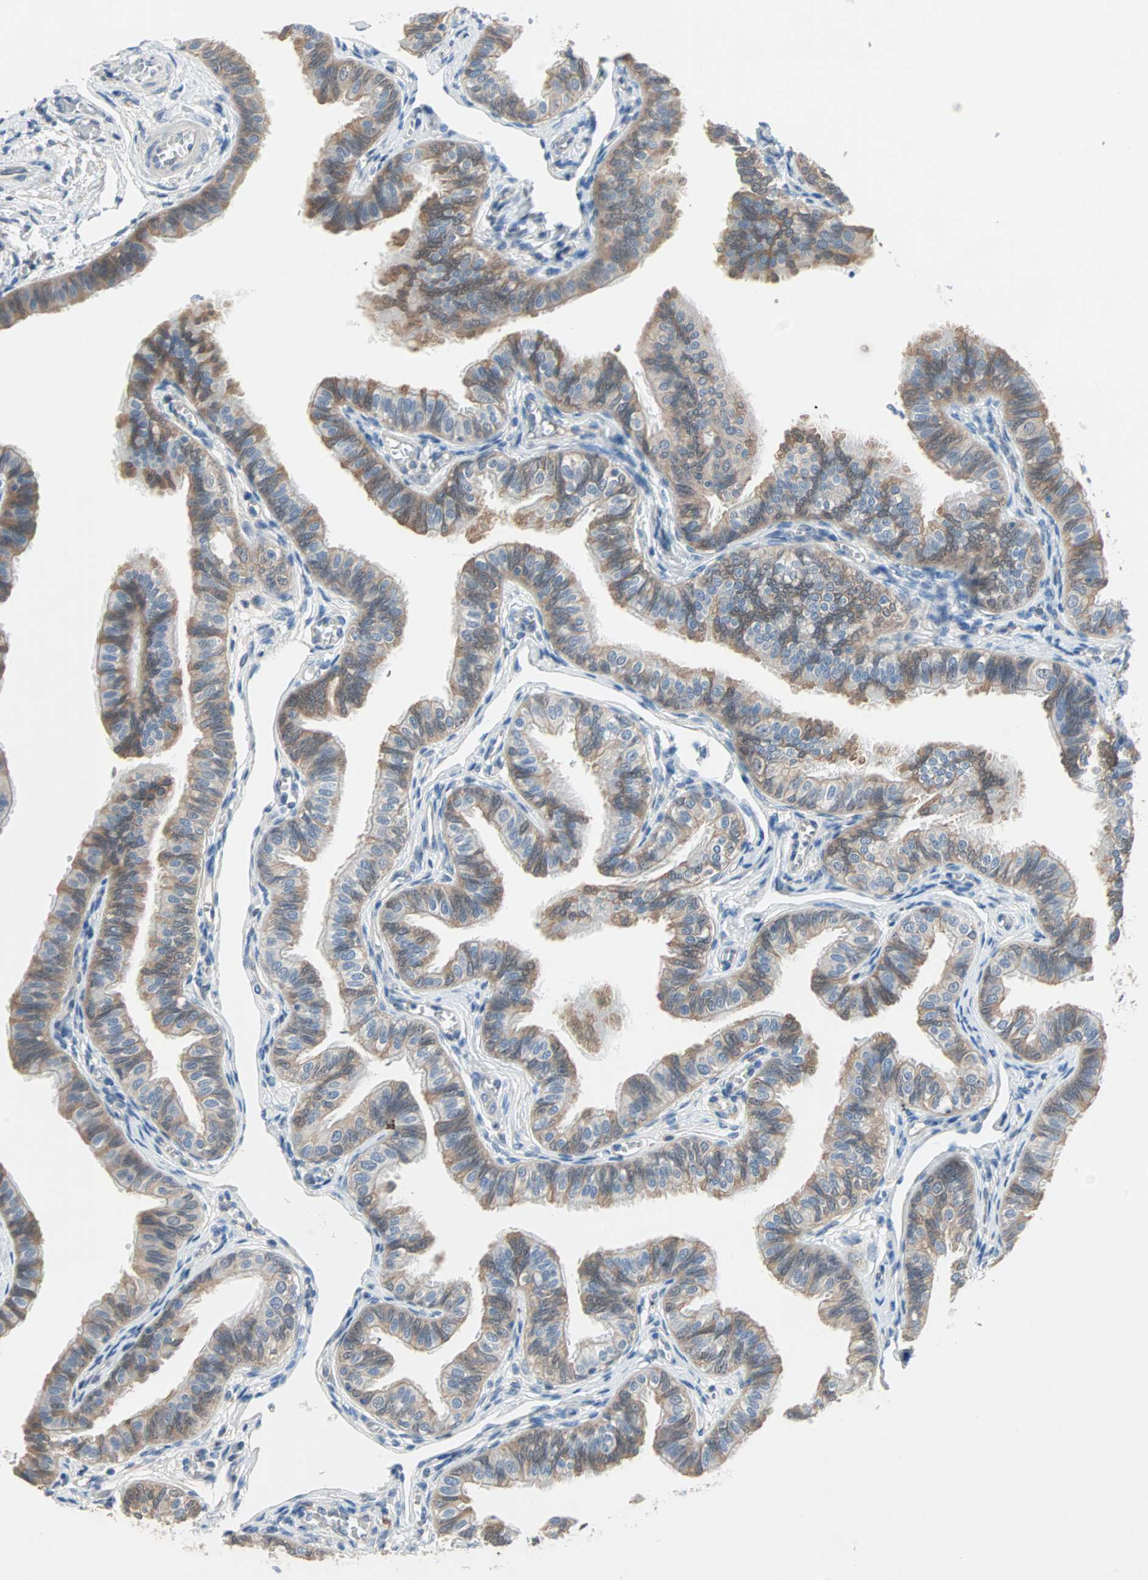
{"staining": {"intensity": "moderate", "quantity": ">75%", "location": "cytoplasmic/membranous"}, "tissue": "fallopian tube", "cell_type": "Glandular cells", "image_type": "normal", "snomed": [{"axis": "morphology", "description": "Normal tissue, NOS"}, {"axis": "morphology", "description": "Dermoid, NOS"}, {"axis": "topography", "description": "Fallopian tube"}], "caption": "Immunohistochemistry (IHC) micrograph of unremarkable fallopian tube: human fallopian tube stained using IHC shows medium levels of moderate protein expression localized specifically in the cytoplasmic/membranous of glandular cells, appearing as a cytoplasmic/membranous brown color.", "gene": "MPI", "patient": {"sex": "female", "age": 33}}